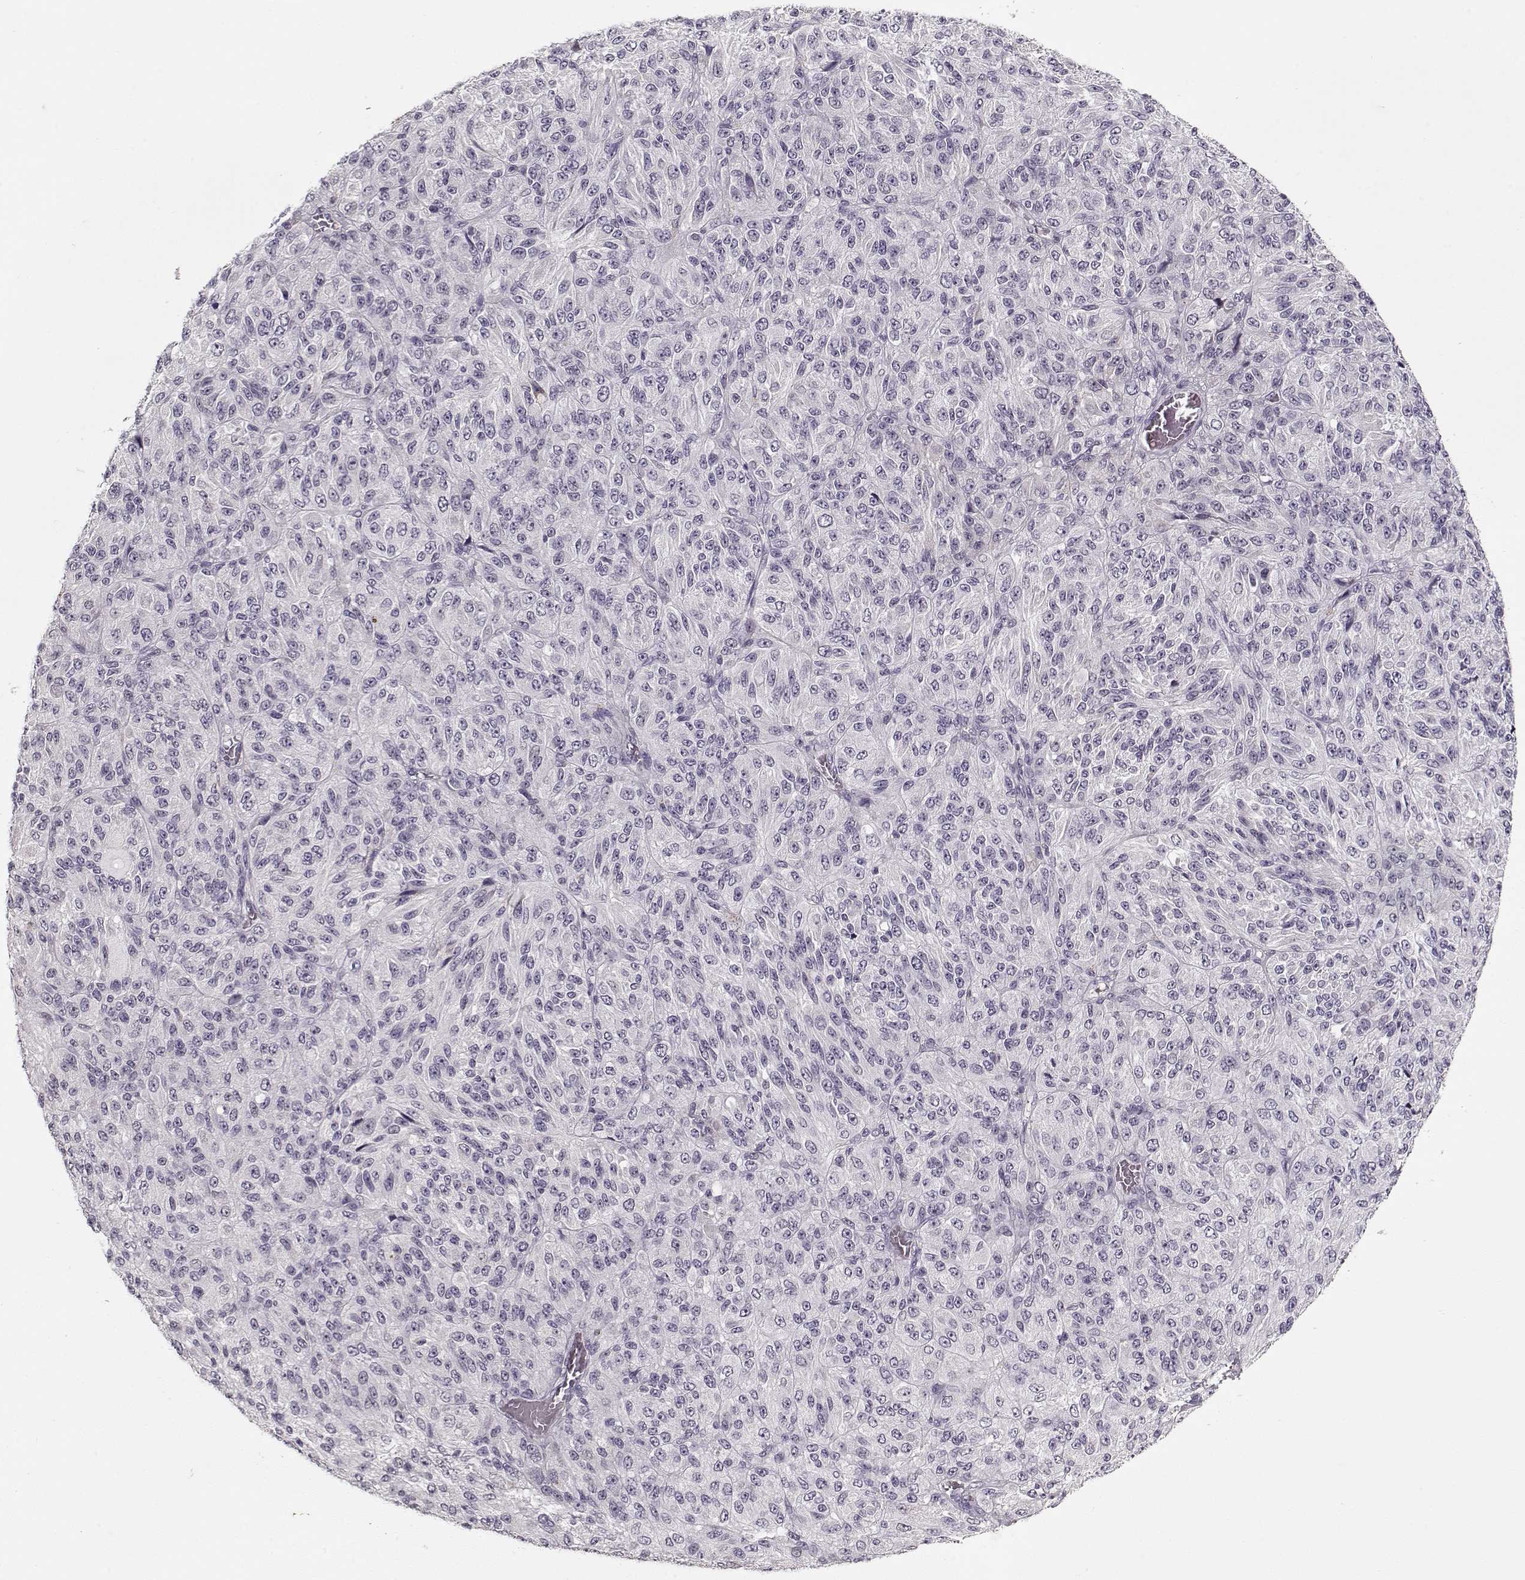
{"staining": {"intensity": "negative", "quantity": "none", "location": "none"}, "tissue": "melanoma", "cell_type": "Tumor cells", "image_type": "cancer", "snomed": [{"axis": "morphology", "description": "Malignant melanoma, Metastatic site"}, {"axis": "topography", "description": "Brain"}], "caption": "Protein analysis of melanoma reveals no significant positivity in tumor cells.", "gene": "LUM", "patient": {"sex": "female", "age": 56}}